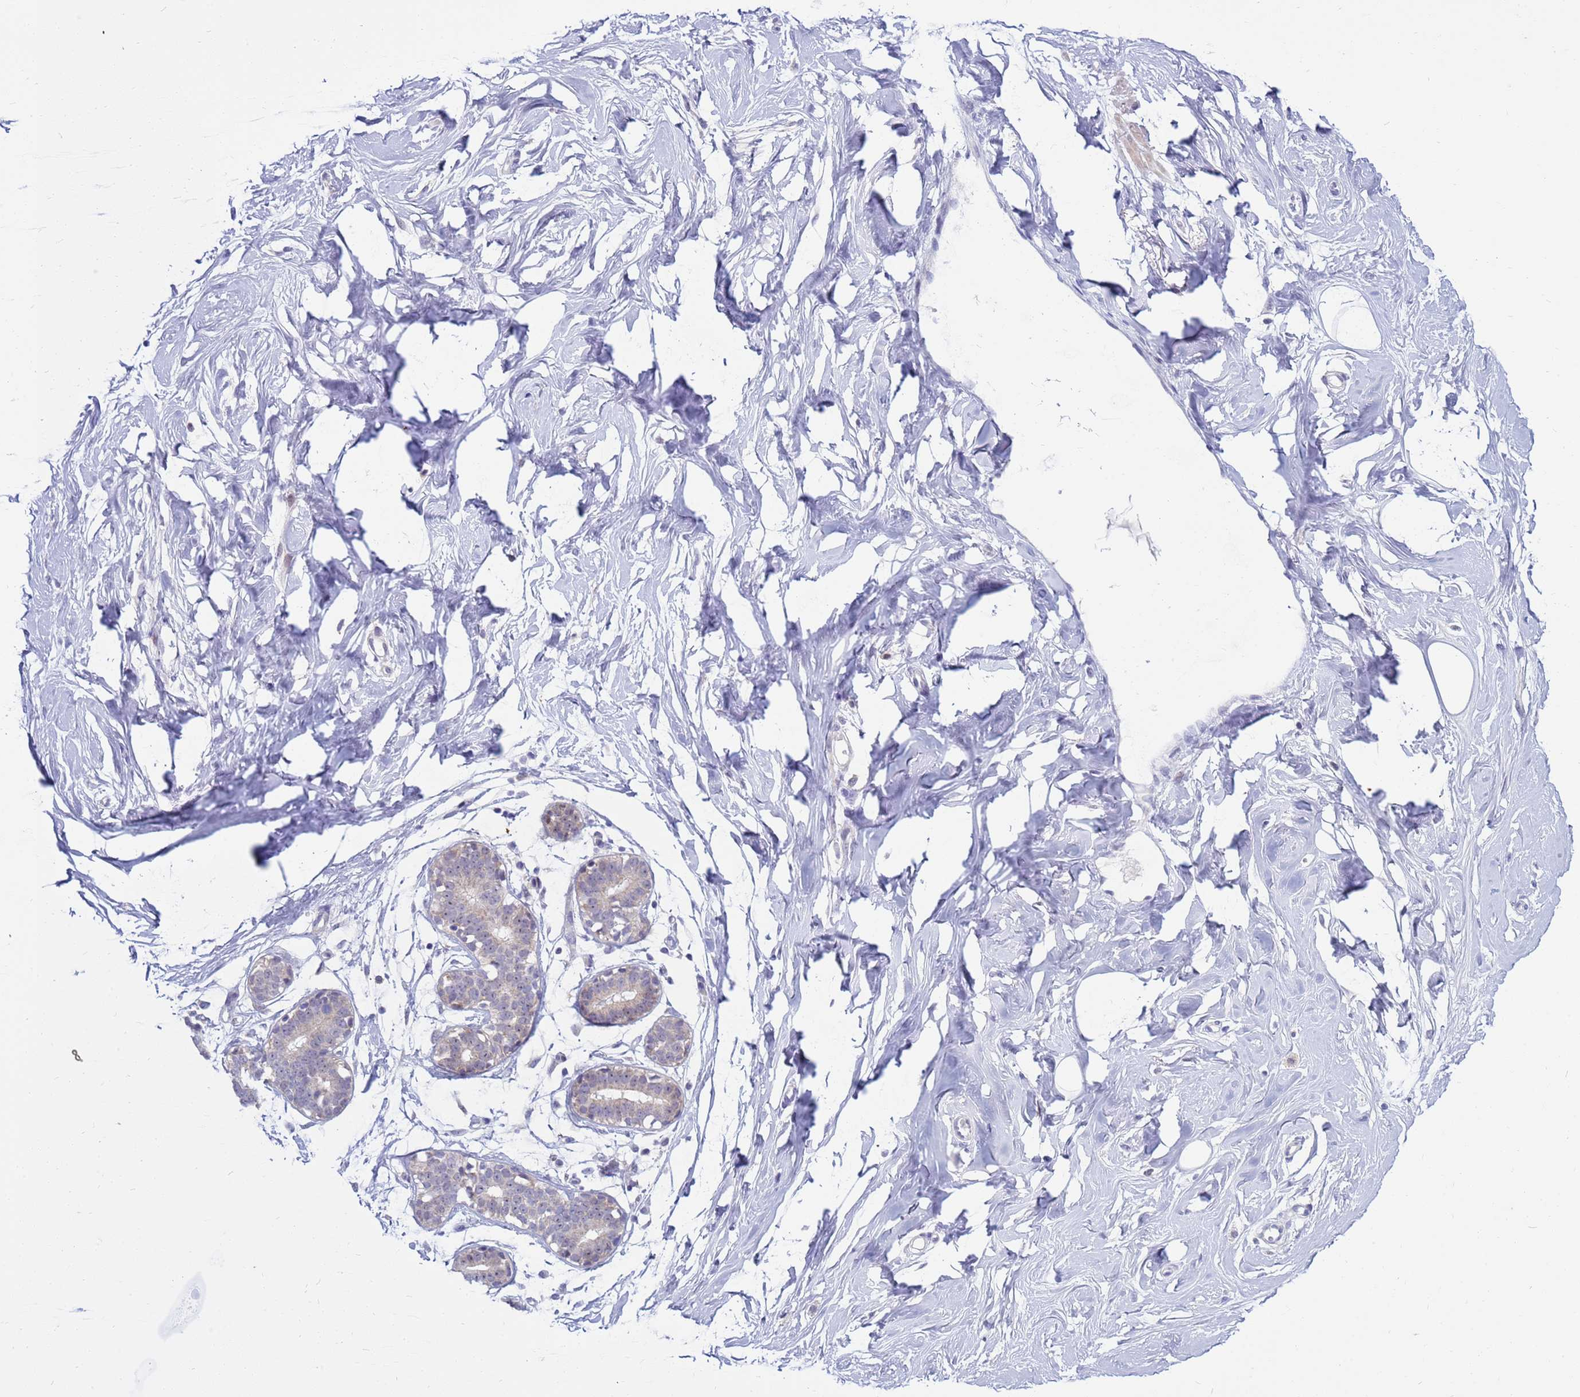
{"staining": {"intensity": "negative", "quantity": "none", "location": "none"}, "tissue": "breast", "cell_type": "Adipocytes", "image_type": "normal", "snomed": [{"axis": "morphology", "description": "Normal tissue, NOS"}, {"axis": "morphology", "description": "Adenoma, NOS"}, {"axis": "topography", "description": "Breast"}], "caption": "Image shows no protein positivity in adipocytes of benign breast.", "gene": "LRATD1", "patient": {"sex": "female", "age": 23}}